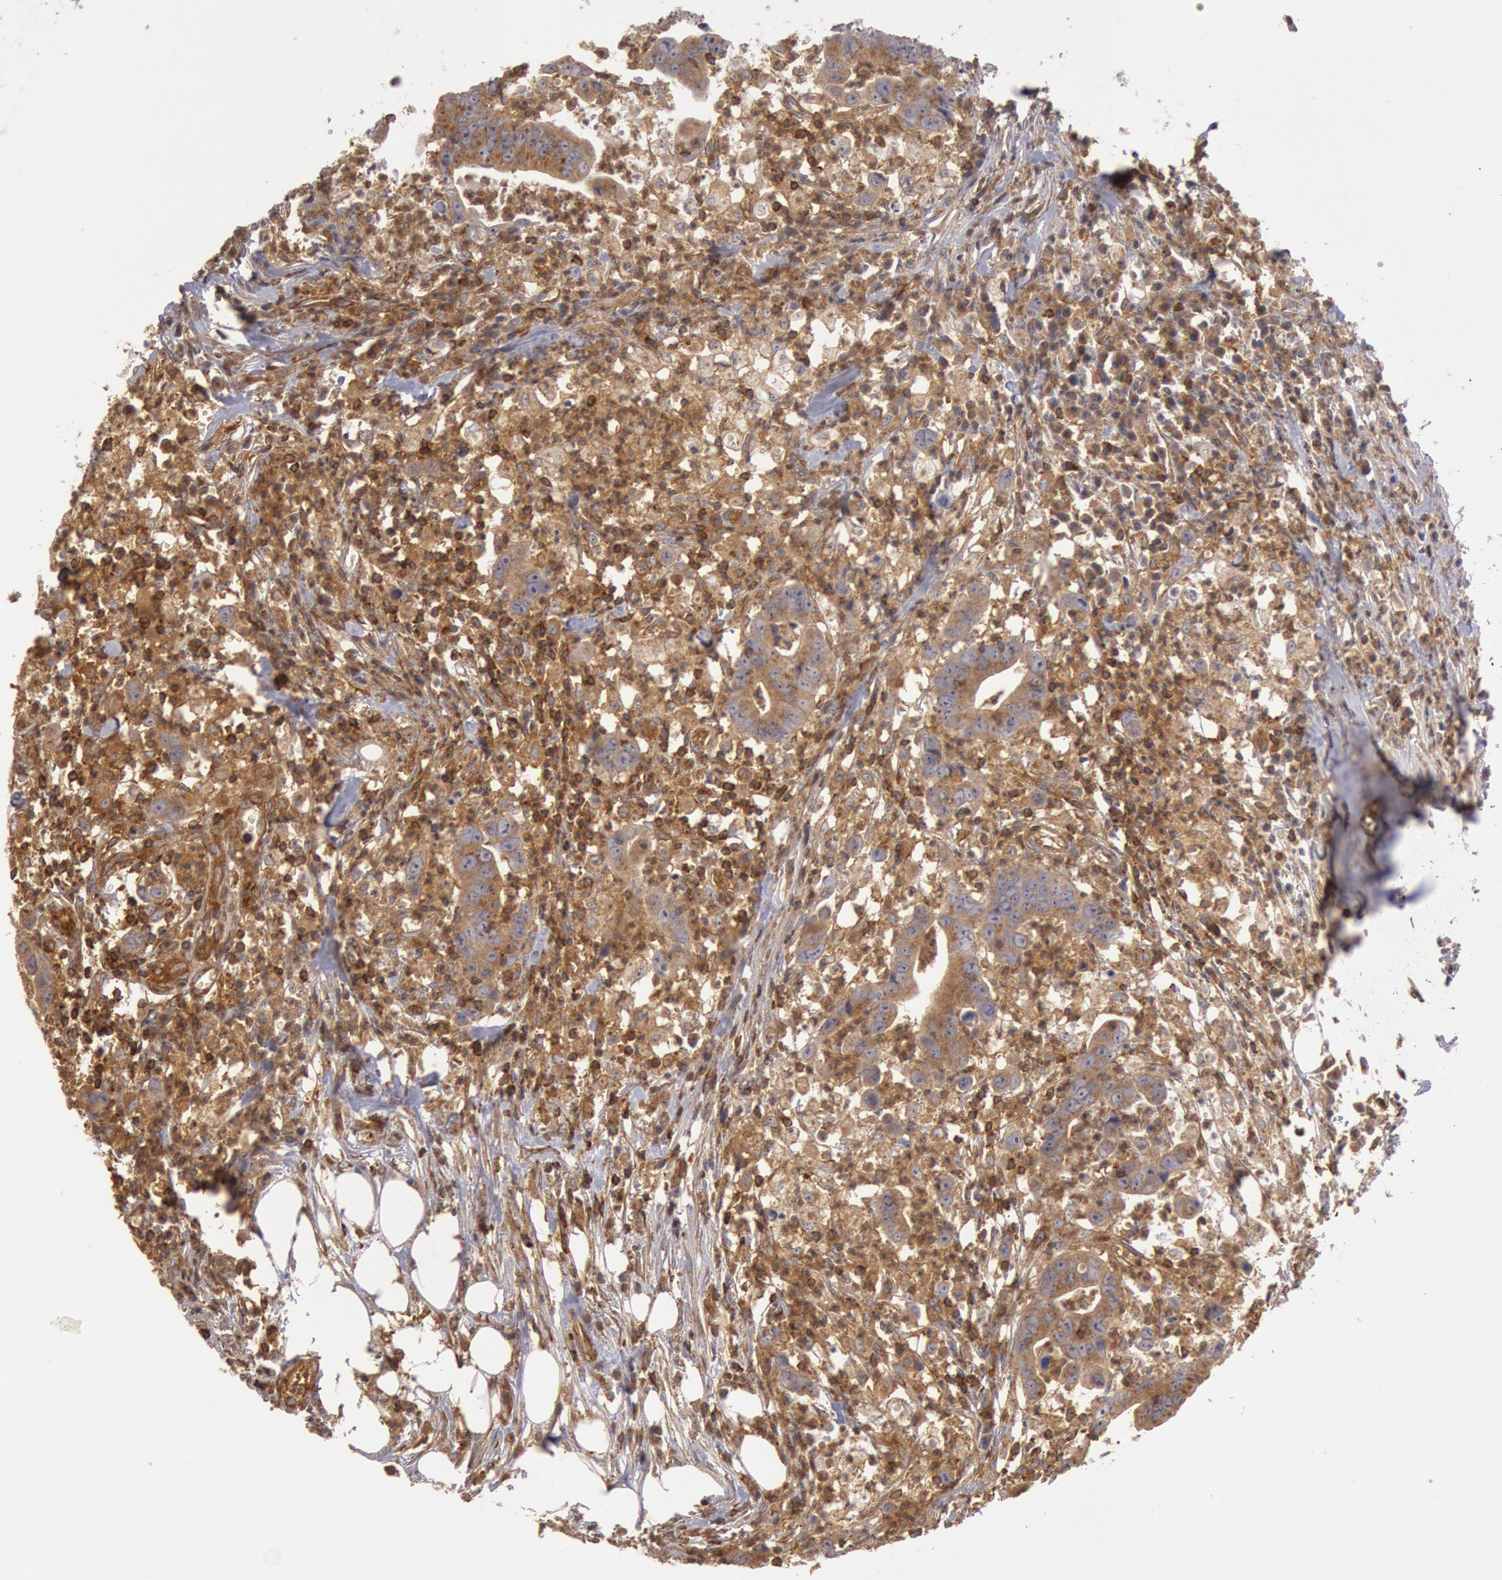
{"staining": {"intensity": "moderate", "quantity": ">75%", "location": "cytoplasmic/membranous"}, "tissue": "colorectal cancer", "cell_type": "Tumor cells", "image_type": "cancer", "snomed": [{"axis": "morphology", "description": "Adenocarcinoma, NOS"}, {"axis": "topography", "description": "Colon"}], "caption": "A high-resolution photomicrograph shows IHC staining of colorectal cancer, which exhibits moderate cytoplasmic/membranous expression in approximately >75% of tumor cells. (DAB (3,3'-diaminobenzidine) IHC with brightfield microscopy, high magnification).", "gene": "PIK3R1", "patient": {"sex": "male", "age": 55}}